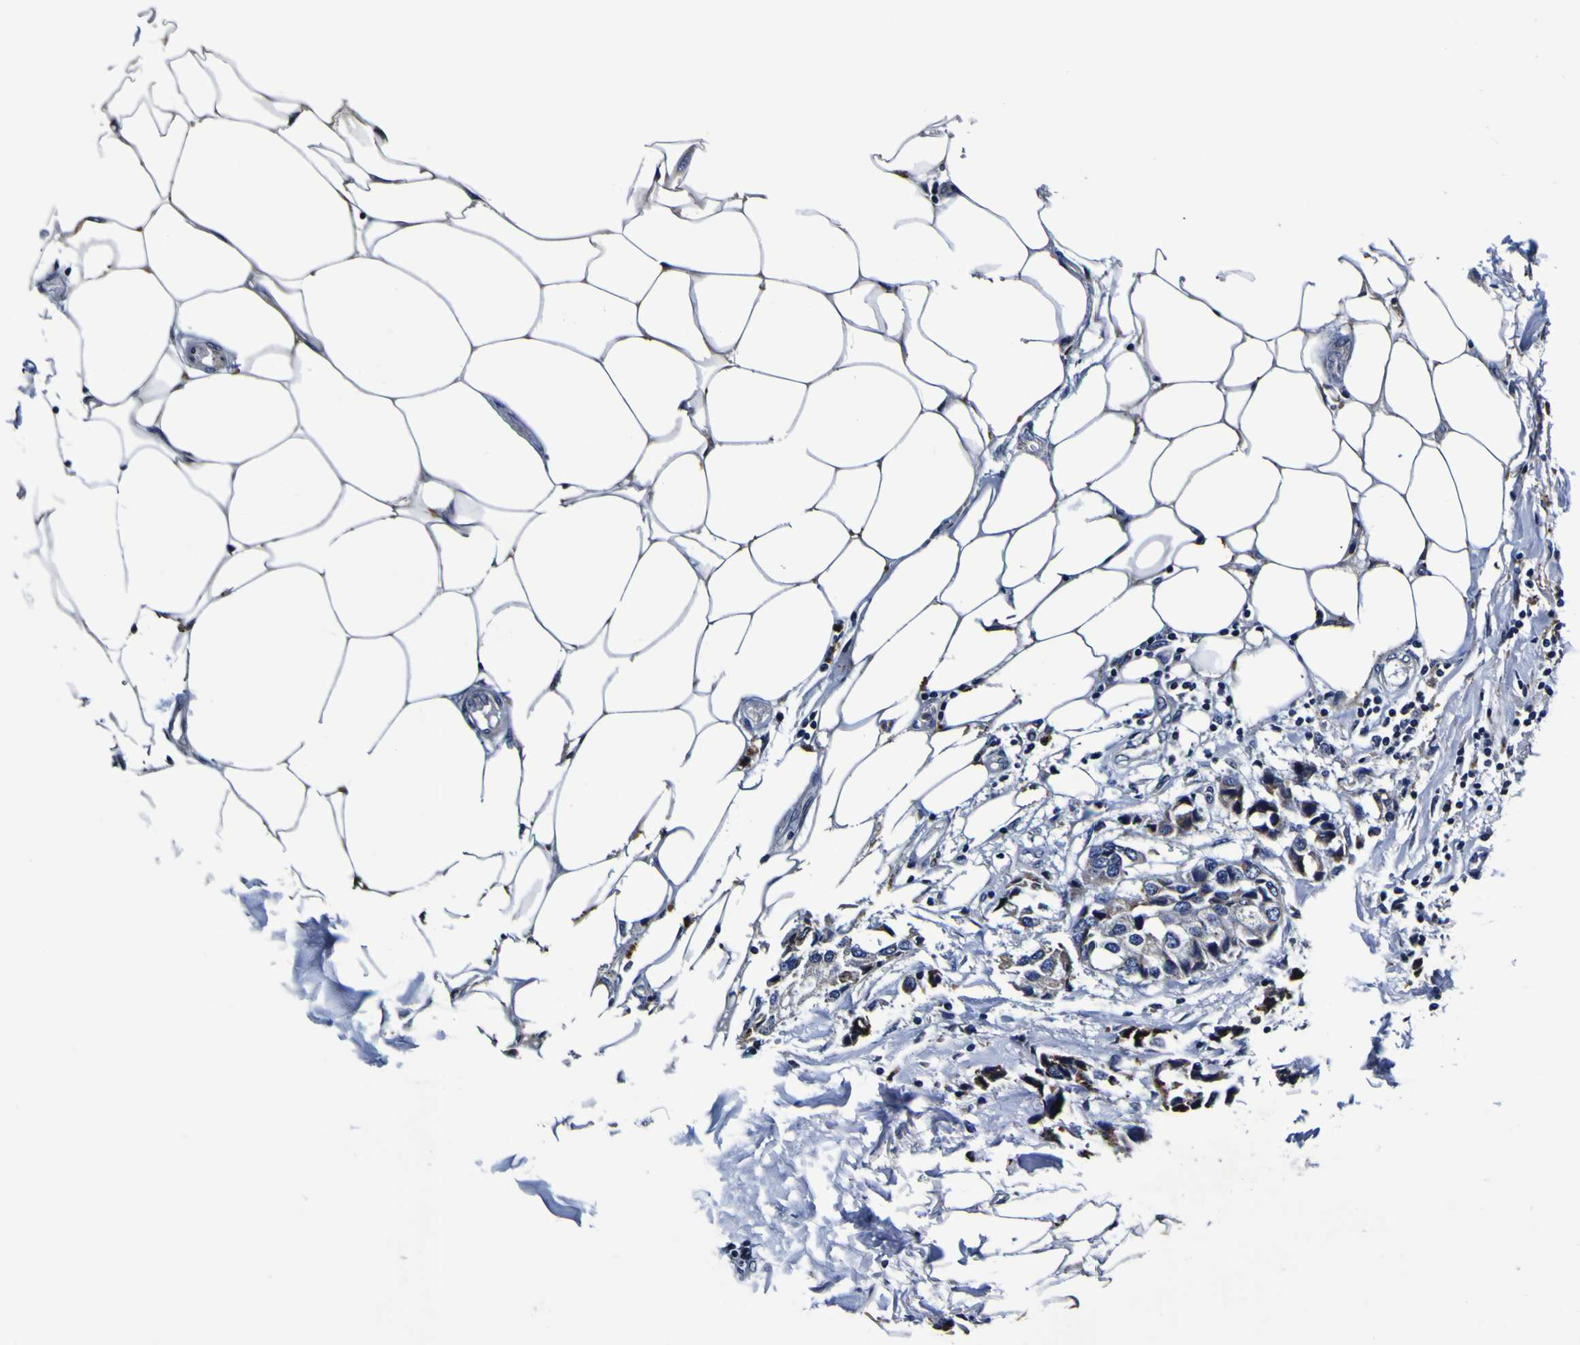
{"staining": {"intensity": "moderate", "quantity": ">75%", "location": "cytoplasmic/membranous"}, "tissue": "breast cancer", "cell_type": "Tumor cells", "image_type": "cancer", "snomed": [{"axis": "morphology", "description": "Duct carcinoma"}, {"axis": "topography", "description": "Breast"}], "caption": "Tumor cells demonstrate medium levels of moderate cytoplasmic/membranous positivity in approximately >75% of cells in human breast cancer (infiltrating ductal carcinoma). (DAB (3,3'-diaminobenzidine) IHC with brightfield microscopy, high magnification).", "gene": "PANK4", "patient": {"sex": "female", "age": 80}}